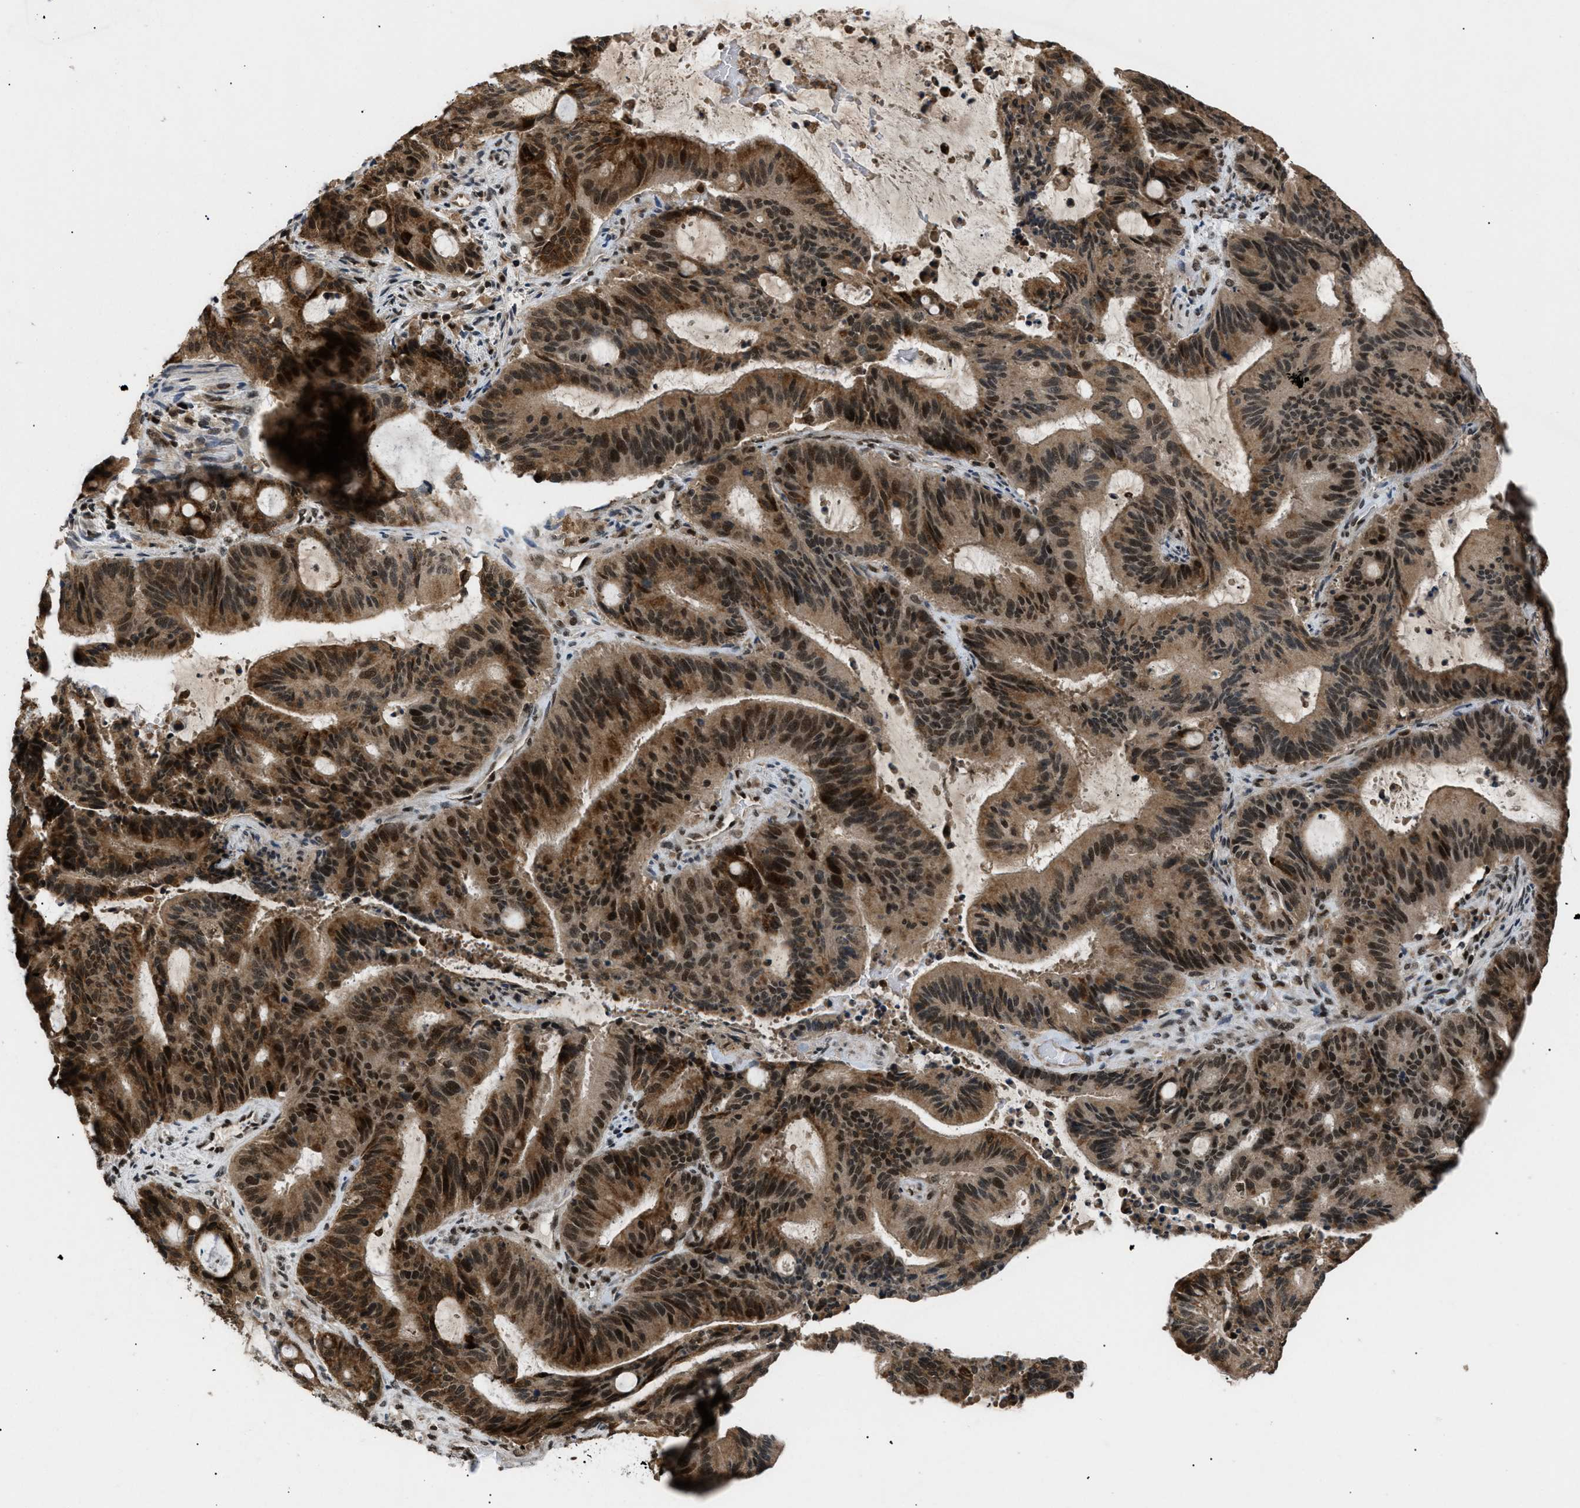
{"staining": {"intensity": "strong", "quantity": ">75%", "location": "cytoplasmic/membranous,nuclear"}, "tissue": "liver cancer", "cell_type": "Tumor cells", "image_type": "cancer", "snomed": [{"axis": "morphology", "description": "Normal tissue, NOS"}, {"axis": "morphology", "description": "Cholangiocarcinoma"}, {"axis": "topography", "description": "Liver"}, {"axis": "topography", "description": "Peripheral nerve tissue"}], "caption": "Immunohistochemical staining of liver cancer (cholangiocarcinoma) reveals high levels of strong cytoplasmic/membranous and nuclear protein expression in approximately >75% of tumor cells.", "gene": "RBM5", "patient": {"sex": "female", "age": 73}}